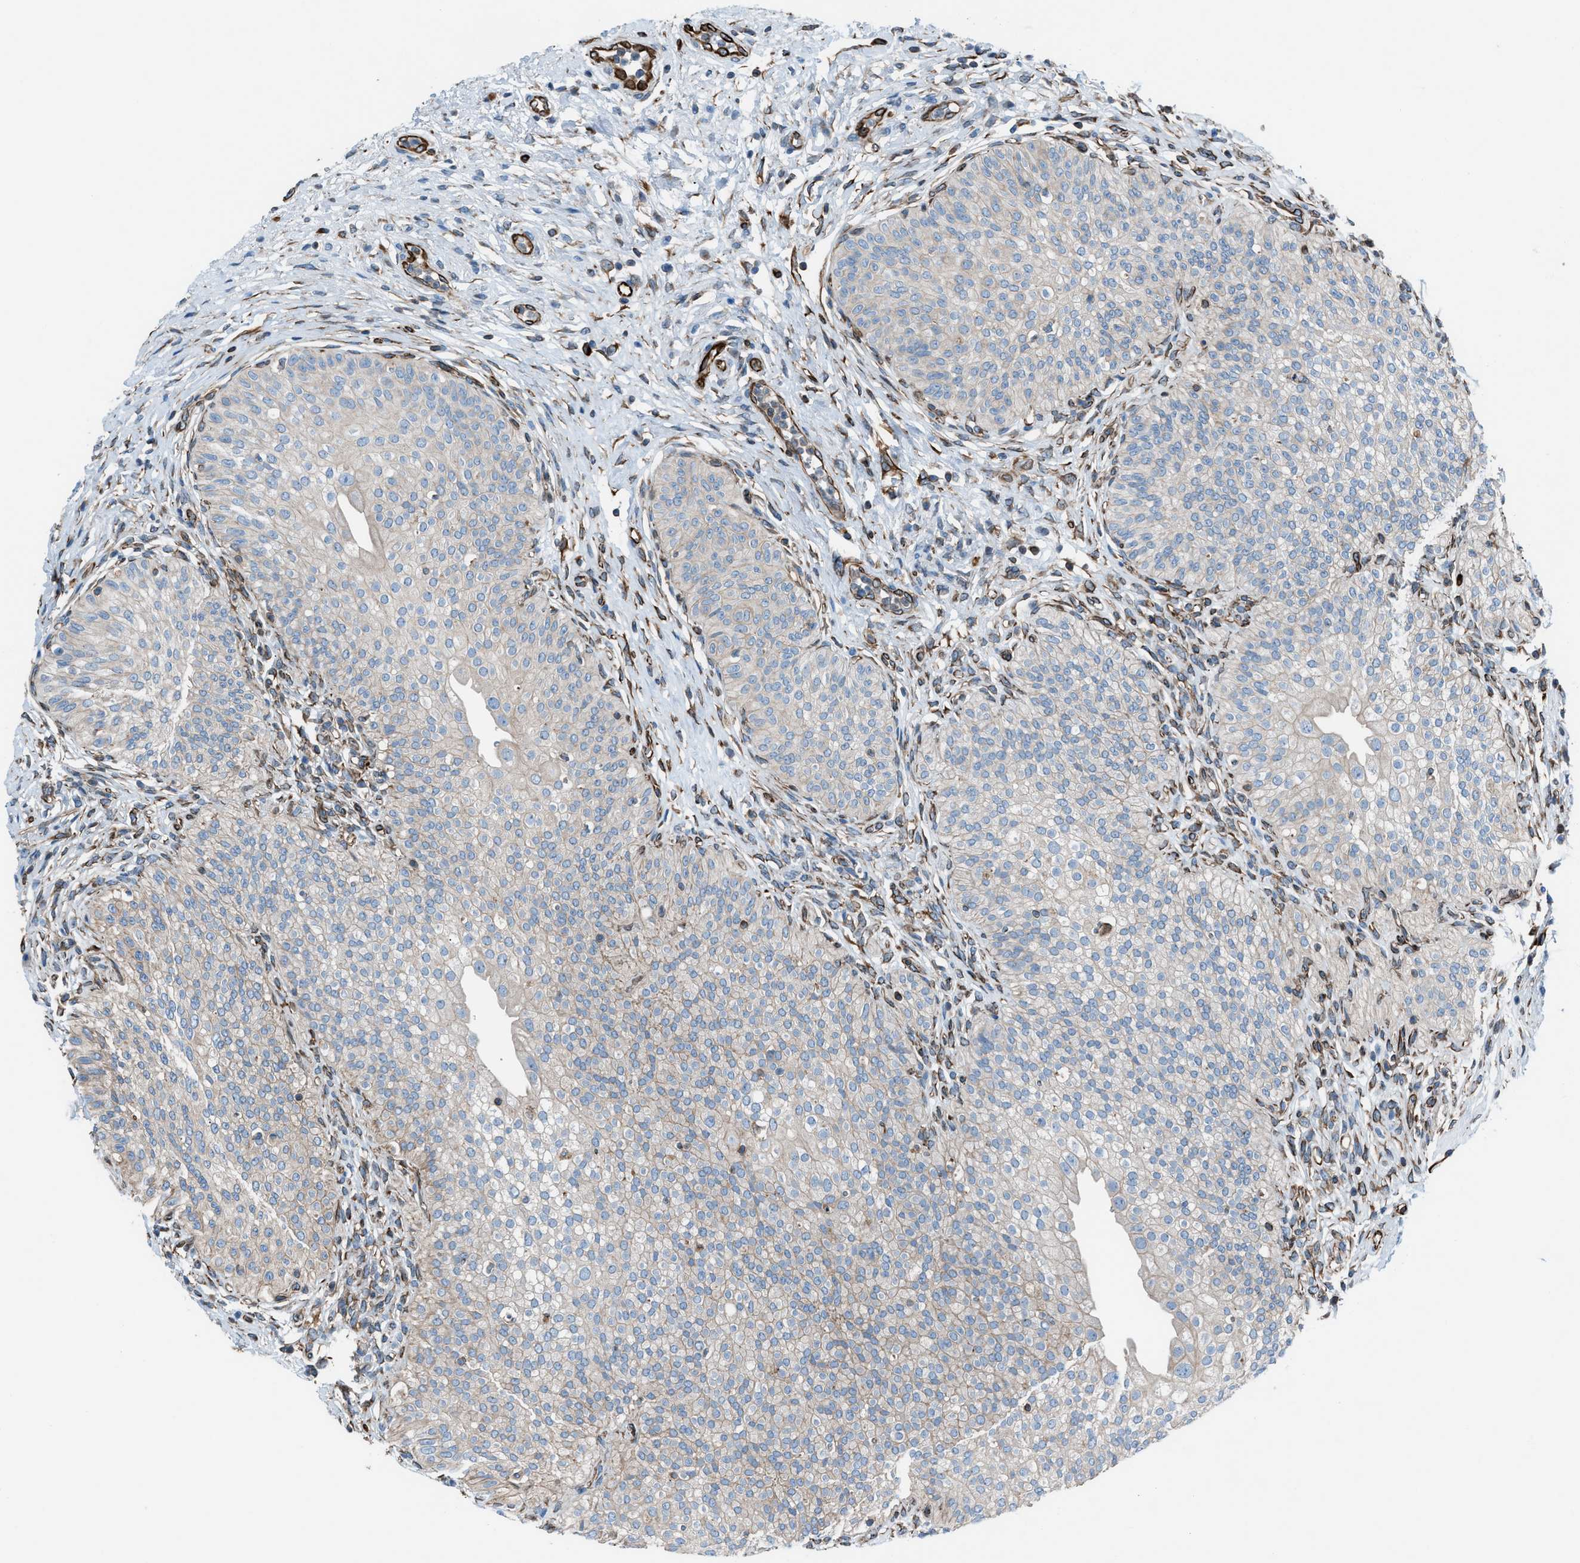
{"staining": {"intensity": "weak", "quantity": ">75%", "location": "cytoplasmic/membranous"}, "tissue": "urinary bladder", "cell_type": "Urothelial cells", "image_type": "normal", "snomed": [{"axis": "morphology", "description": "Normal tissue, NOS"}, {"axis": "topography", "description": "Urinary bladder"}], "caption": "Protein analysis of normal urinary bladder reveals weak cytoplasmic/membranous staining in about >75% of urothelial cells.", "gene": "CABP7", "patient": {"sex": "male", "age": 46}}